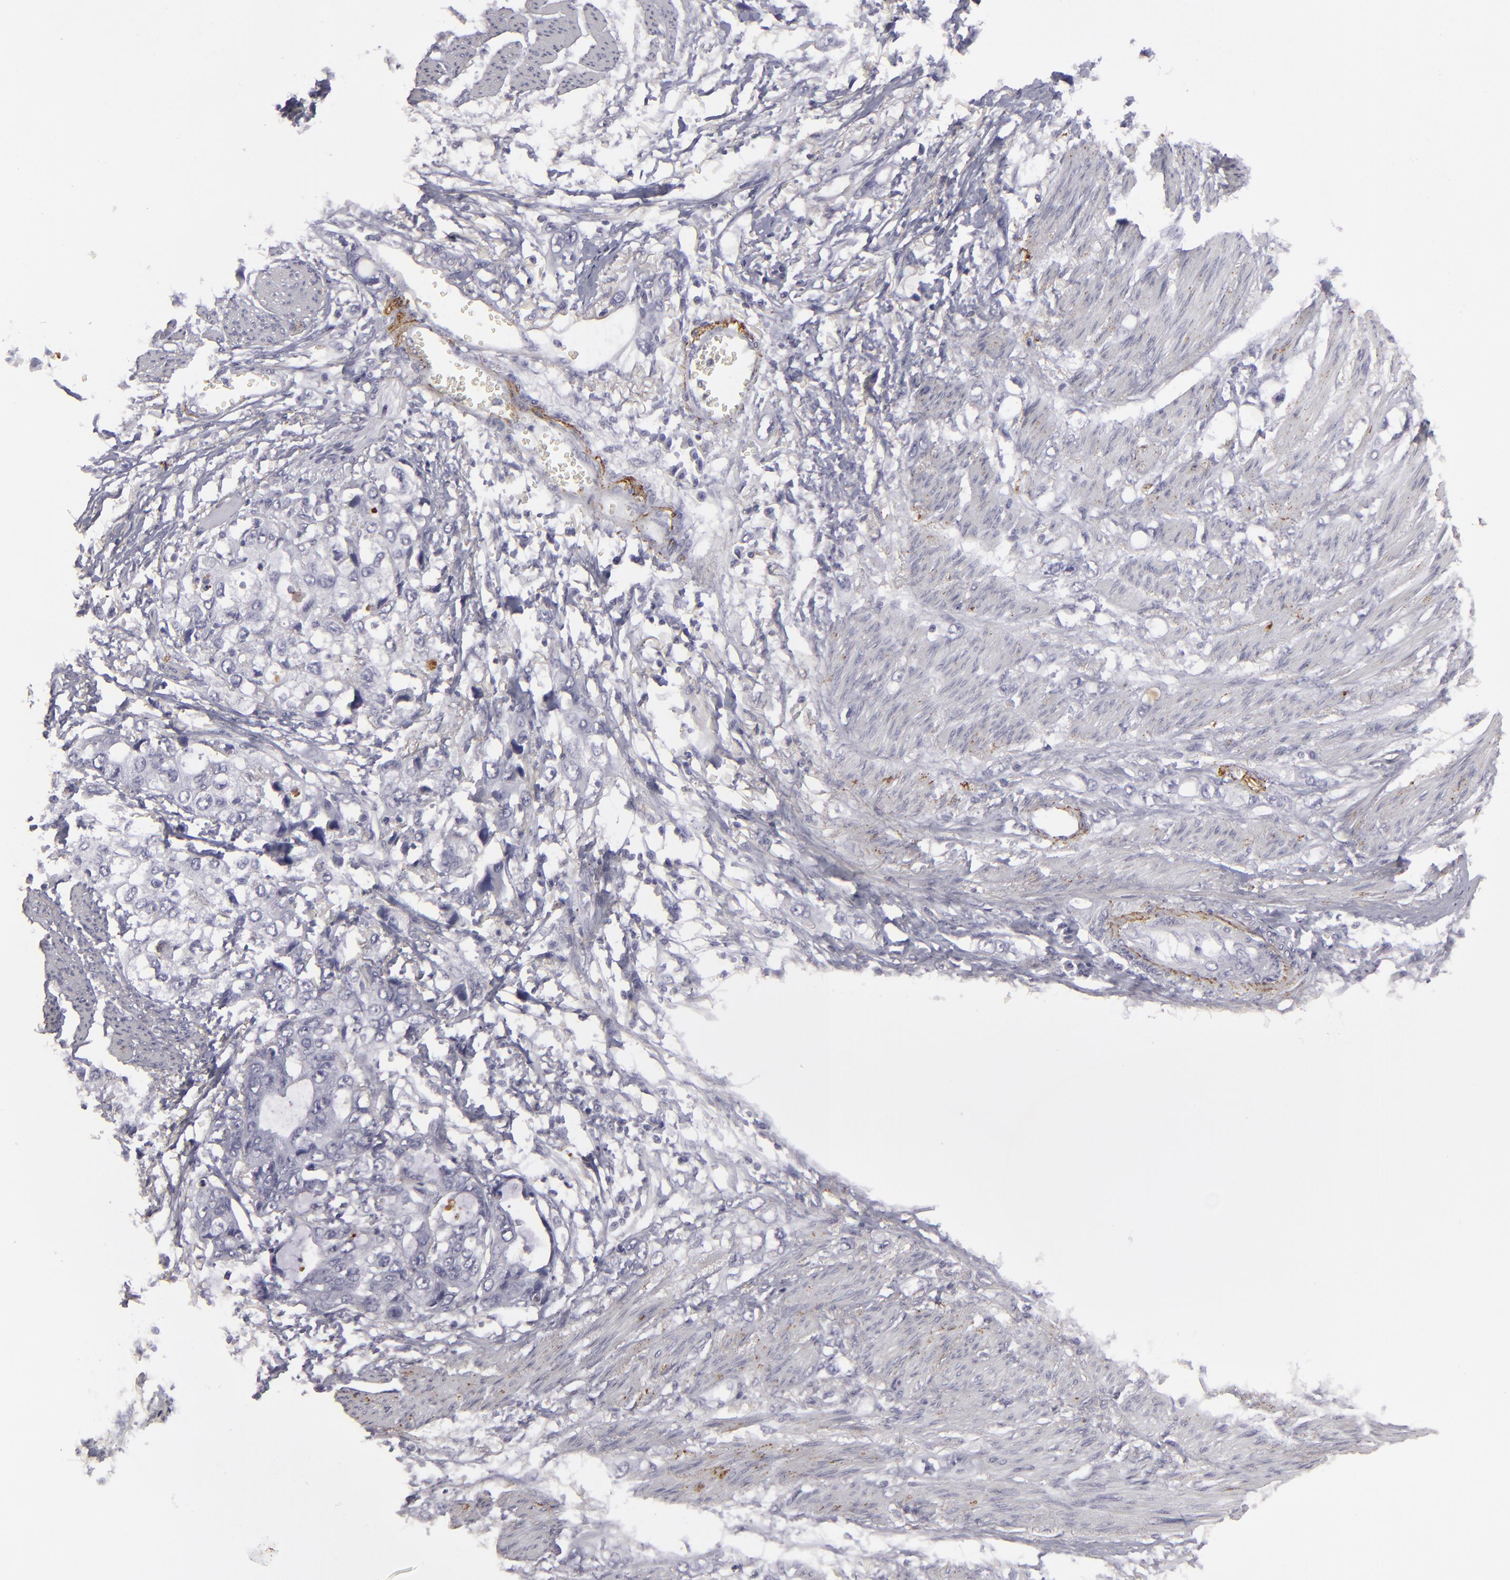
{"staining": {"intensity": "negative", "quantity": "none", "location": "none"}, "tissue": "stomach cancer", "cell_type": "Tumor cells", "image_type": "cancer", "snomed": [{"axis": "morphology", "description": "Adenocarcinoma, NOS"}, {"axis": "topography", "description": "Stomach, upper"}], "caption": "This micrograph is of stomach cancer (adenocarcinoma) stained with immunohistochemistry (IHC) to label a protein in brown with the nuclei are counter-stained blue. There is no staining in tumor cells.", "gene": "C9", "patient": {"sex": "female", "age": 52}}